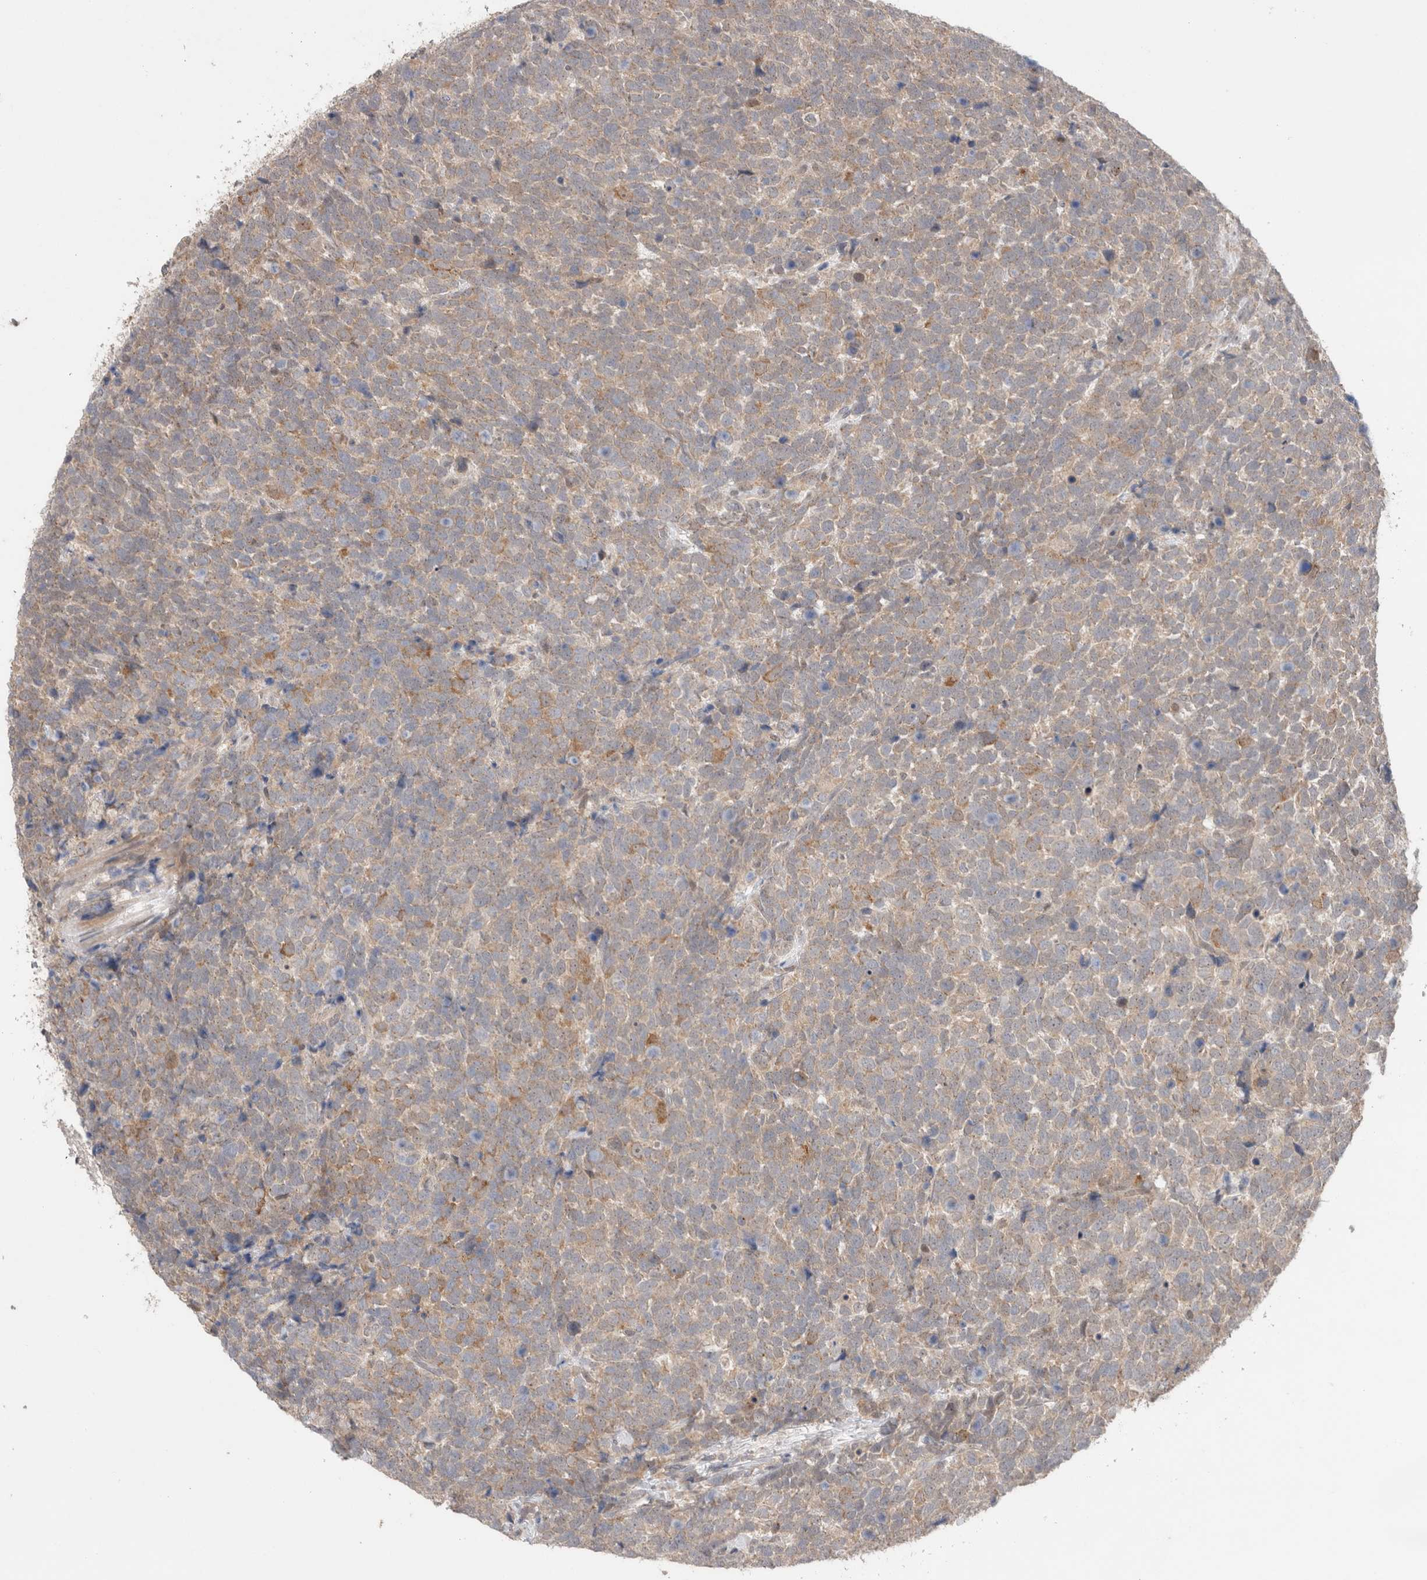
{"staining": {"intensity": "weak", "quantity": ">75%", "location": "cytoplasmic/membranous"}, "tissue": "urothelial cancer", "cell_type": "Tumor cells", "image_type": "cancer", "snomed": [{"axis": "morphology", "description": "Urothelial carcinoma, High grade"}, {"axis": "topography", "description": "Urinary bladder"}], "caption": "Urothelial cancer tissue demonstrates weak cytoplasmic/membranous expression in approximately >75% of tumor cells, visualized by immunohistochemistry.", "gene": "SLC29A1", "patient": {"sex": "female", "age": 82}}